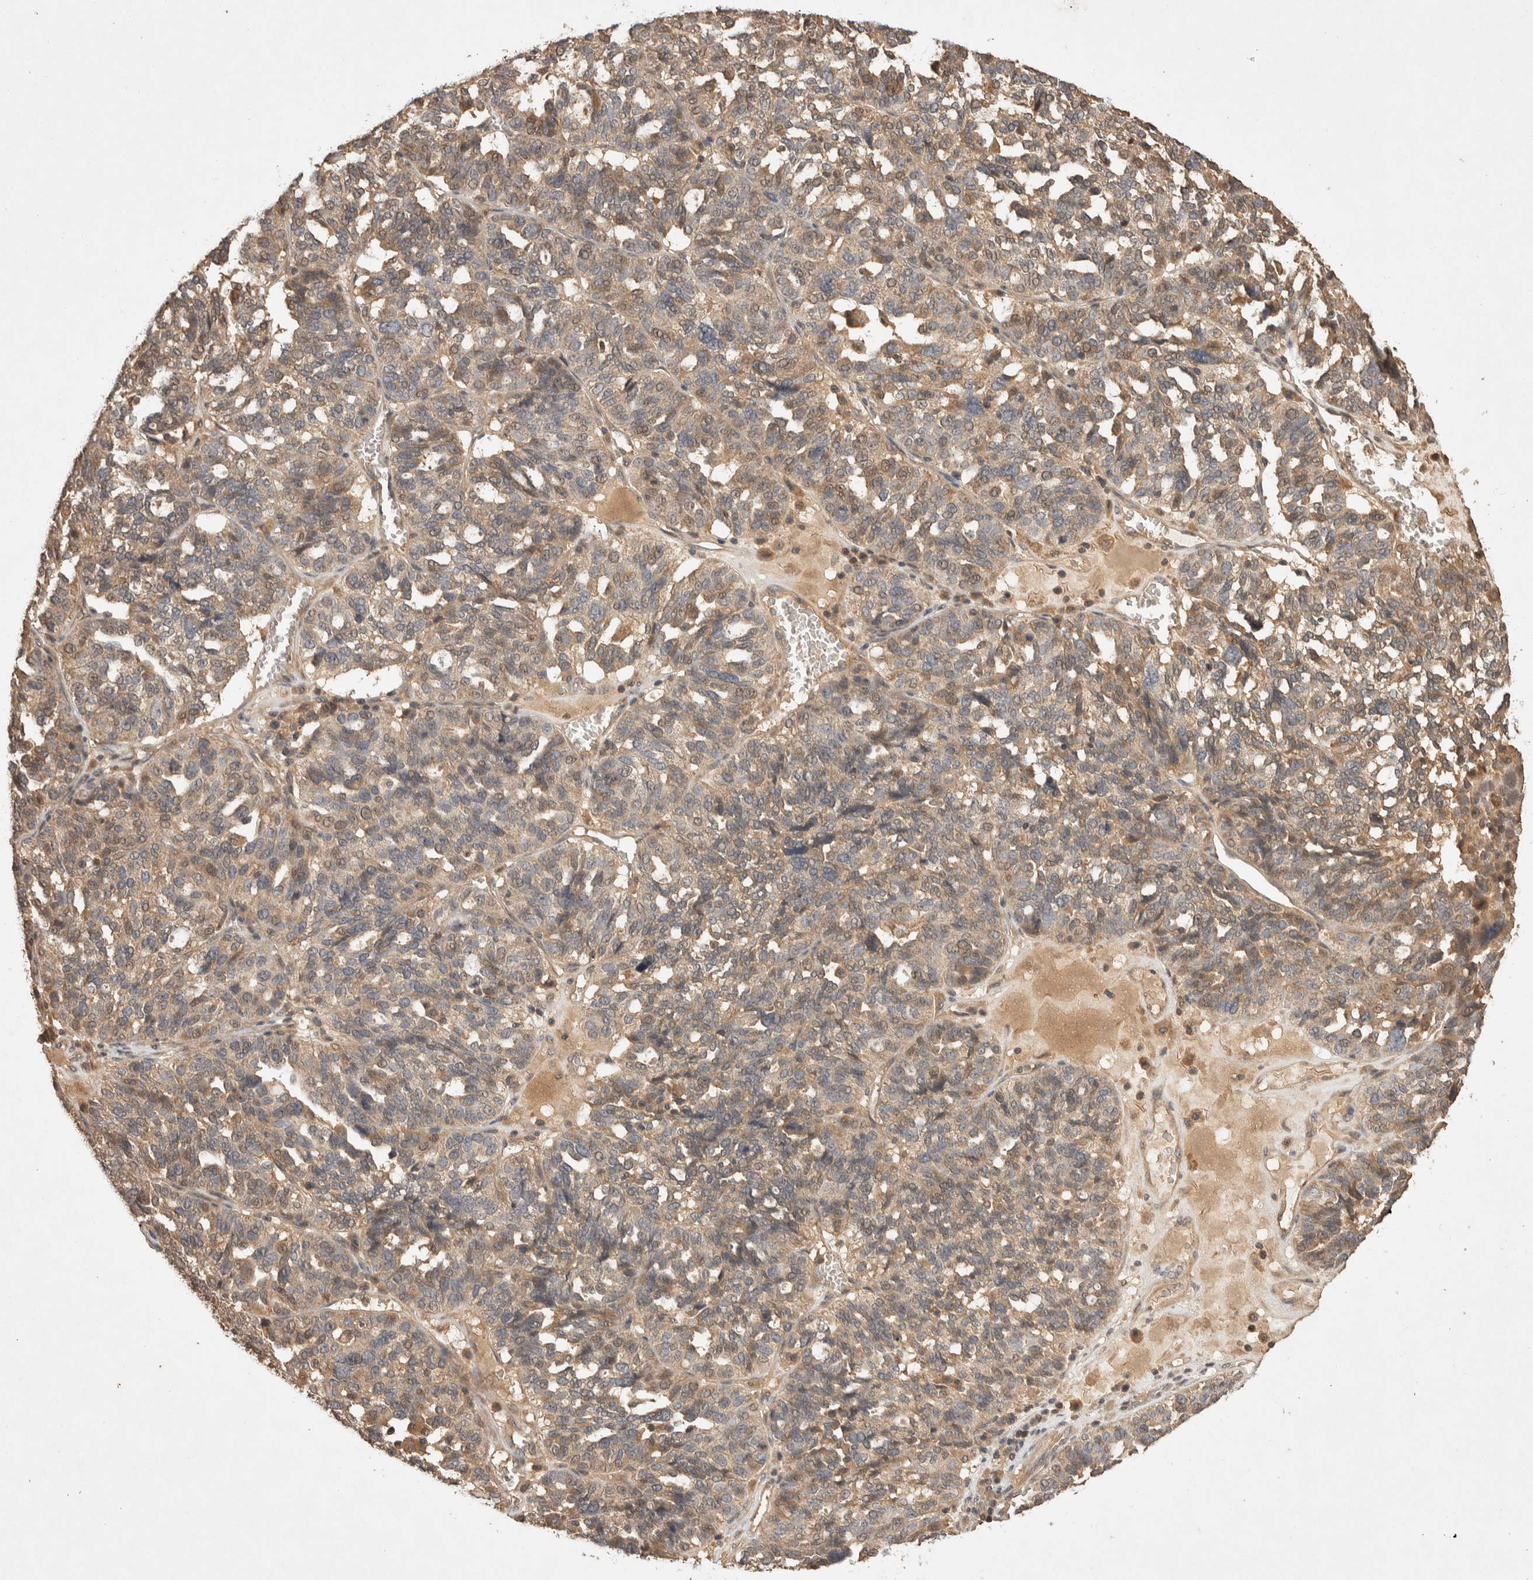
{"staining": {"intensity": "moderate", "quantity": "25%-75%", "location": "cytoplasmic/membranous"}, "tissue": "ovarian cancer", "cell_type": "Tumor cells", "image_type": "cancer", "snomed": [{"axis": "morphology", "description": "Cystadenocarcinoma, serous, NOS"}, {"axis": "topography", "description": "Ovary"}], "caption": "Ovarian cancer (serous cystadenocarcinoma) was stained to show a protein in brown. There is medium levels of moderate cytoplasmic/membranous staining in about 25%-75% of tumor cells. The staining was performed using DAB (3,3'-diaminobenzidine) to visualize the protein expression in brown, while the nuclei were stained in blue with hematoxylin (Magnification: 20x).", "gene": "NSMAF", "patient": {"sex": "female", "age": 59}}